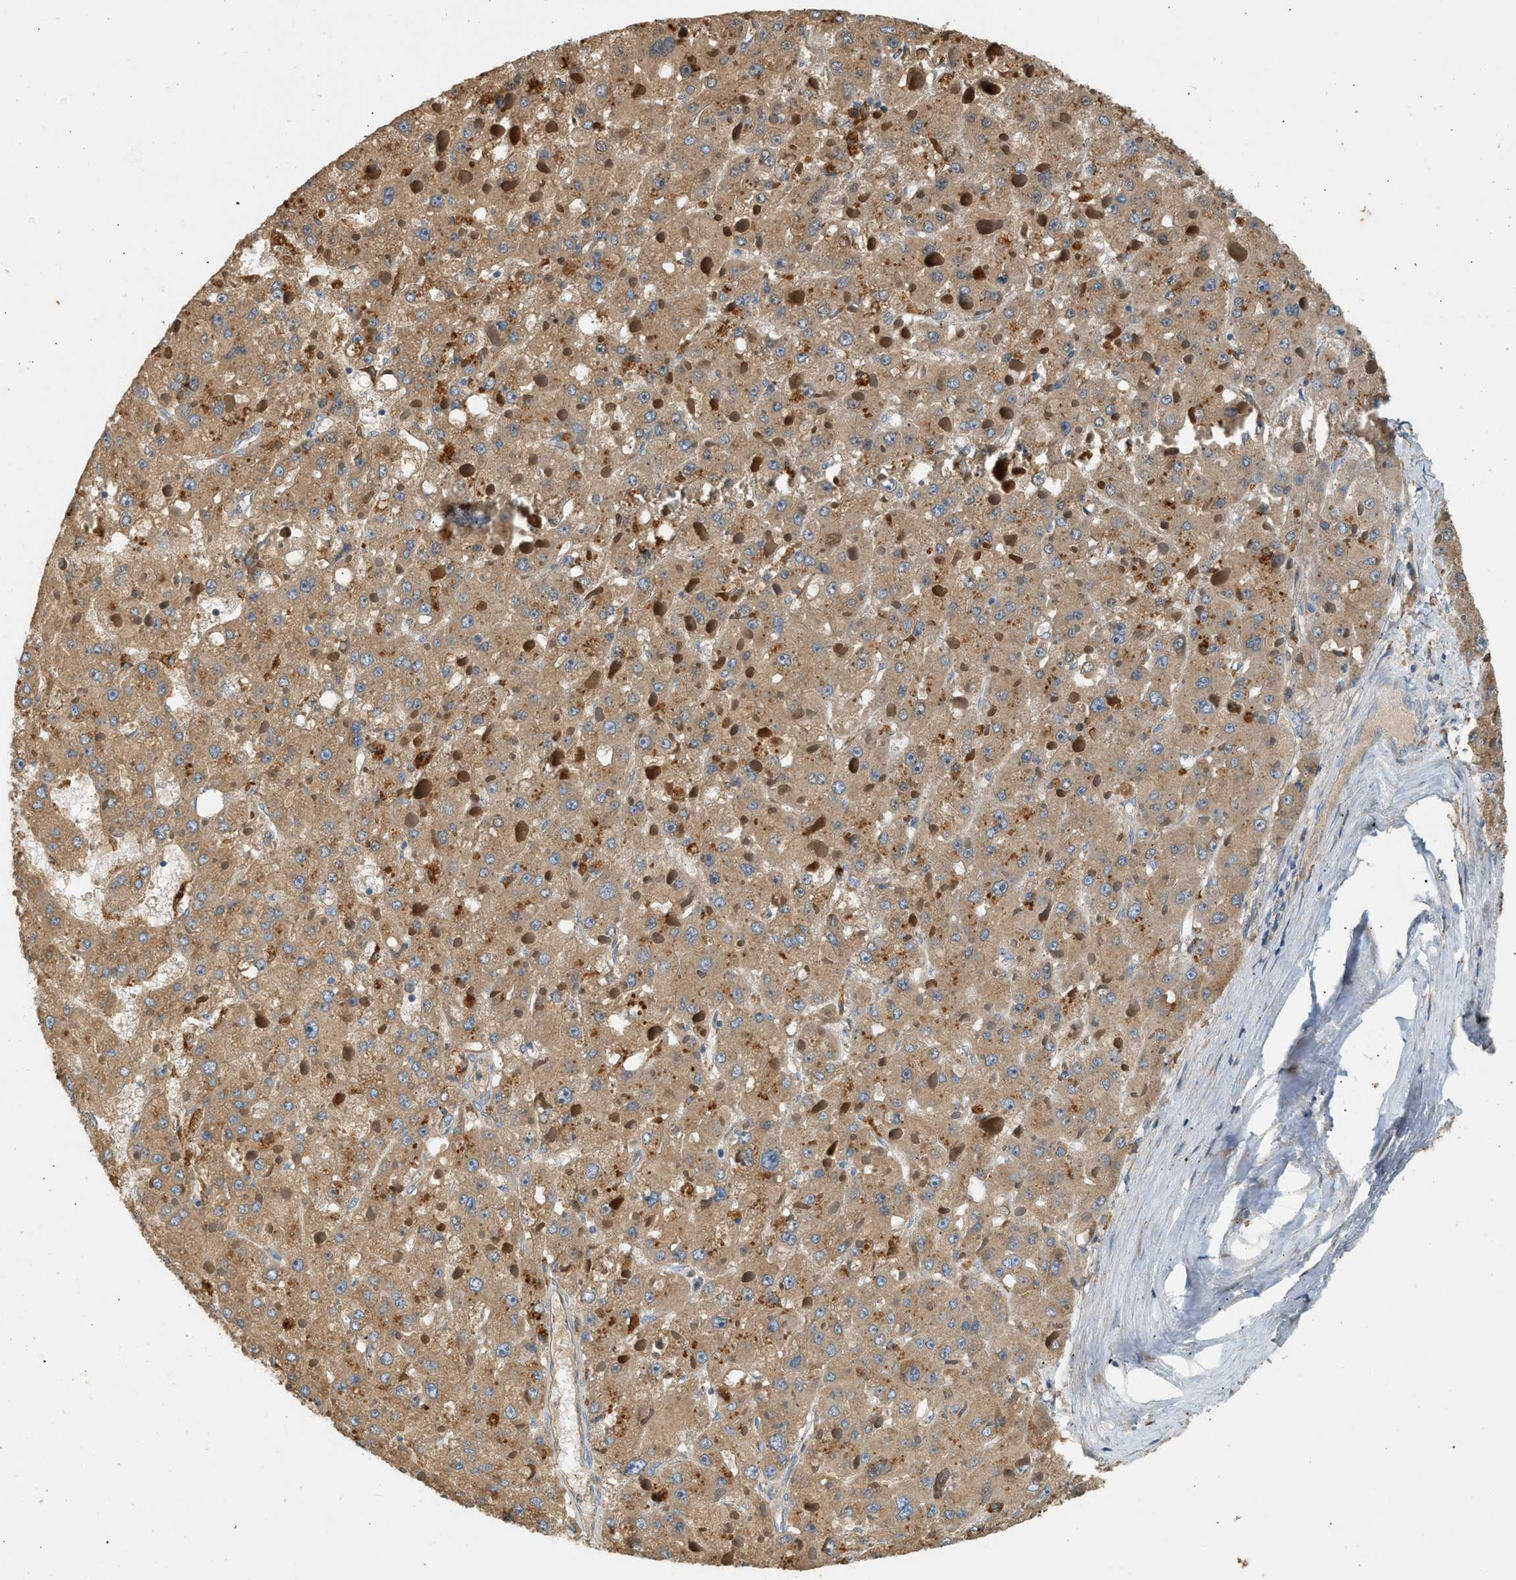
{"staining": {"intensity": "moderate", "quantity": ">75%", "location": "cytoplasmic/membranous"}, "tissue": "liver cancer", "cell_type": "Tumor cells", "image_type": "cancer", "snomed": [{"axis": "morphology", "description": "Carcinoma, Hepatocellular, NOS"}, {"axis": "topography", "description": "Liver"}], "caption": "Tumor cells display moderate cytoplasmic/membranous staining in about >75% of cells in hepatocellular carcinoma (liver).", "gene": "CTSB", "patient": {"sex": "female", "age": 73}}